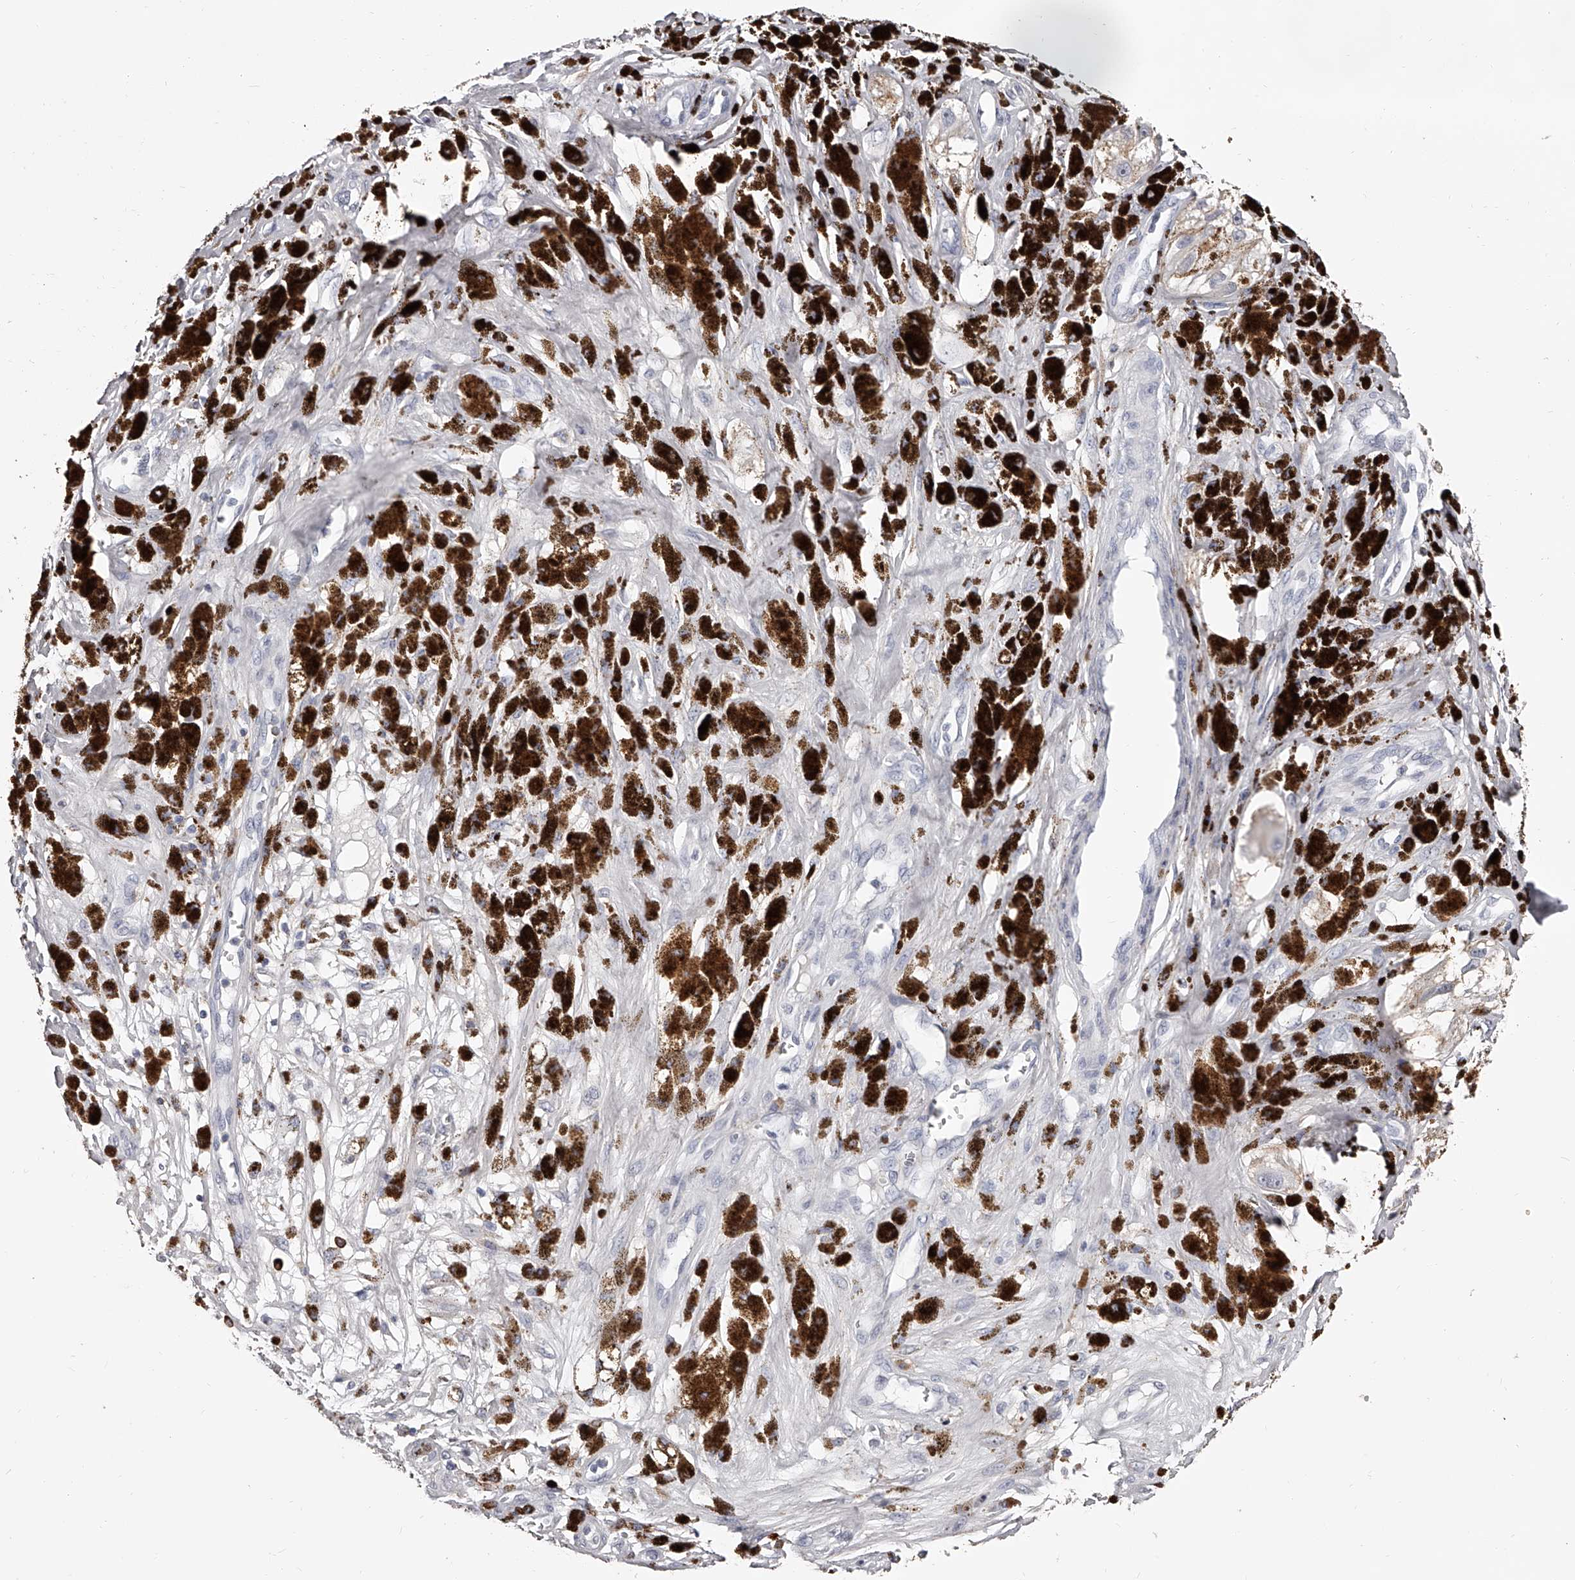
{"staining": {"intensity": "negative", "quantity": "none", "location": "none"}, "tissue": "melanoma", "cell_type": "Tumor cells", "image_type": "cancer", "snomed": [{"axis": "morphology", "description": "Malignant melanoma, NOS"}, {"axis": "topography", "description": "Skin"}], "caption": "Tumor cells show no significant protein staining in melanoma.", "gene": "PACSIN1", "patient": {"sex": "male", "age": 88}}